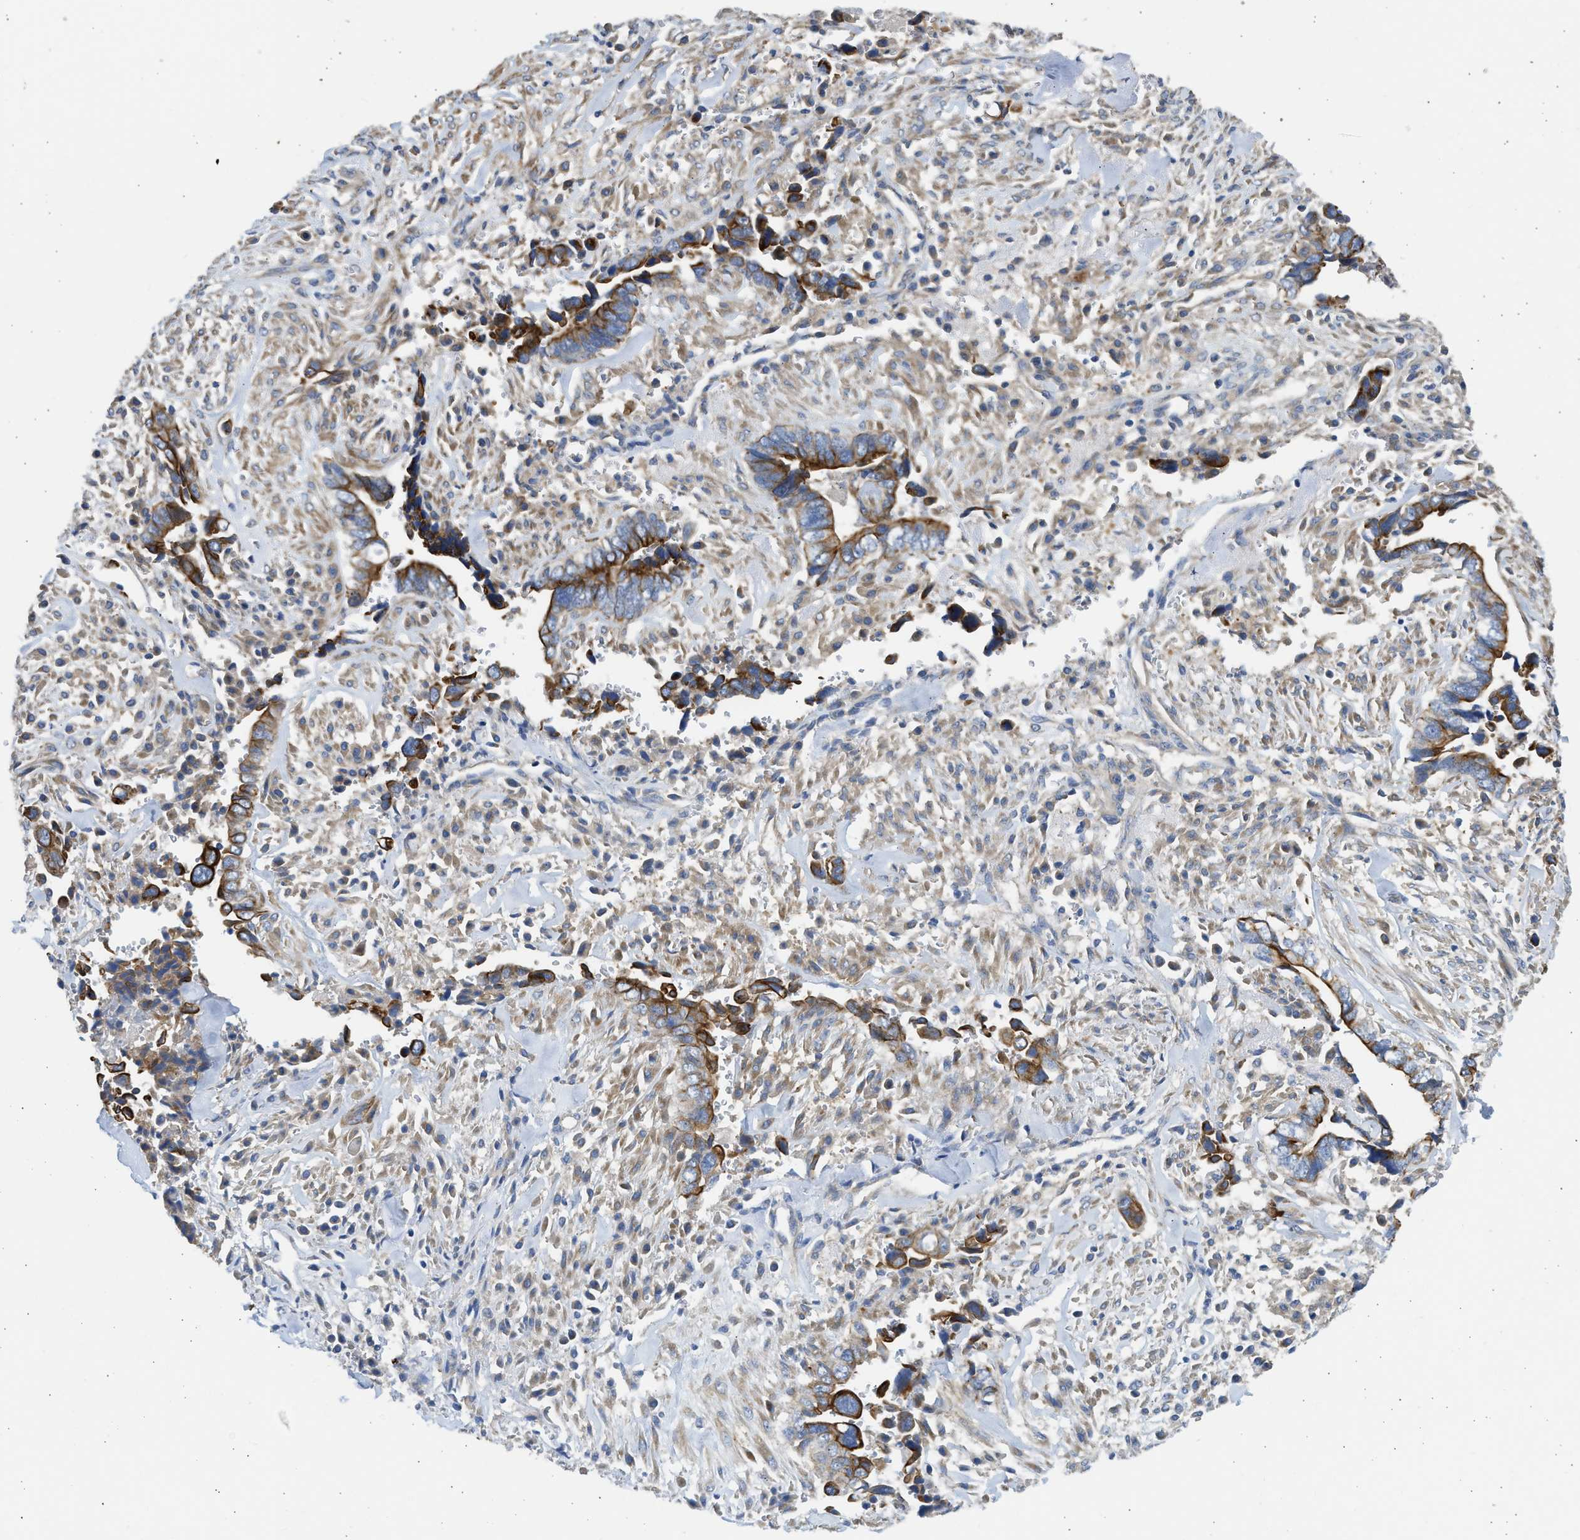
{"staining": {"intensity": "strong", "quantity": ">75%", "location": "cytoplasmic/membranous"}, "tissue": "liver cancer", "cell_type": "Tumor cells", "image_type": "cancer", "snomed": [{"axis": "morphology", "description": "Cholangiocarcinoma"}, {"axis": "topography", "description": "Liver"}], "caption": "Brown immunohistochemical staining in human cholangiocarcinoma (liver) shows strong cytoplasmic/membranous staining in approximately >75% of tumor cells.", "gene": "CSRNP2", "patient": {"sex": "female", "age": 79}}